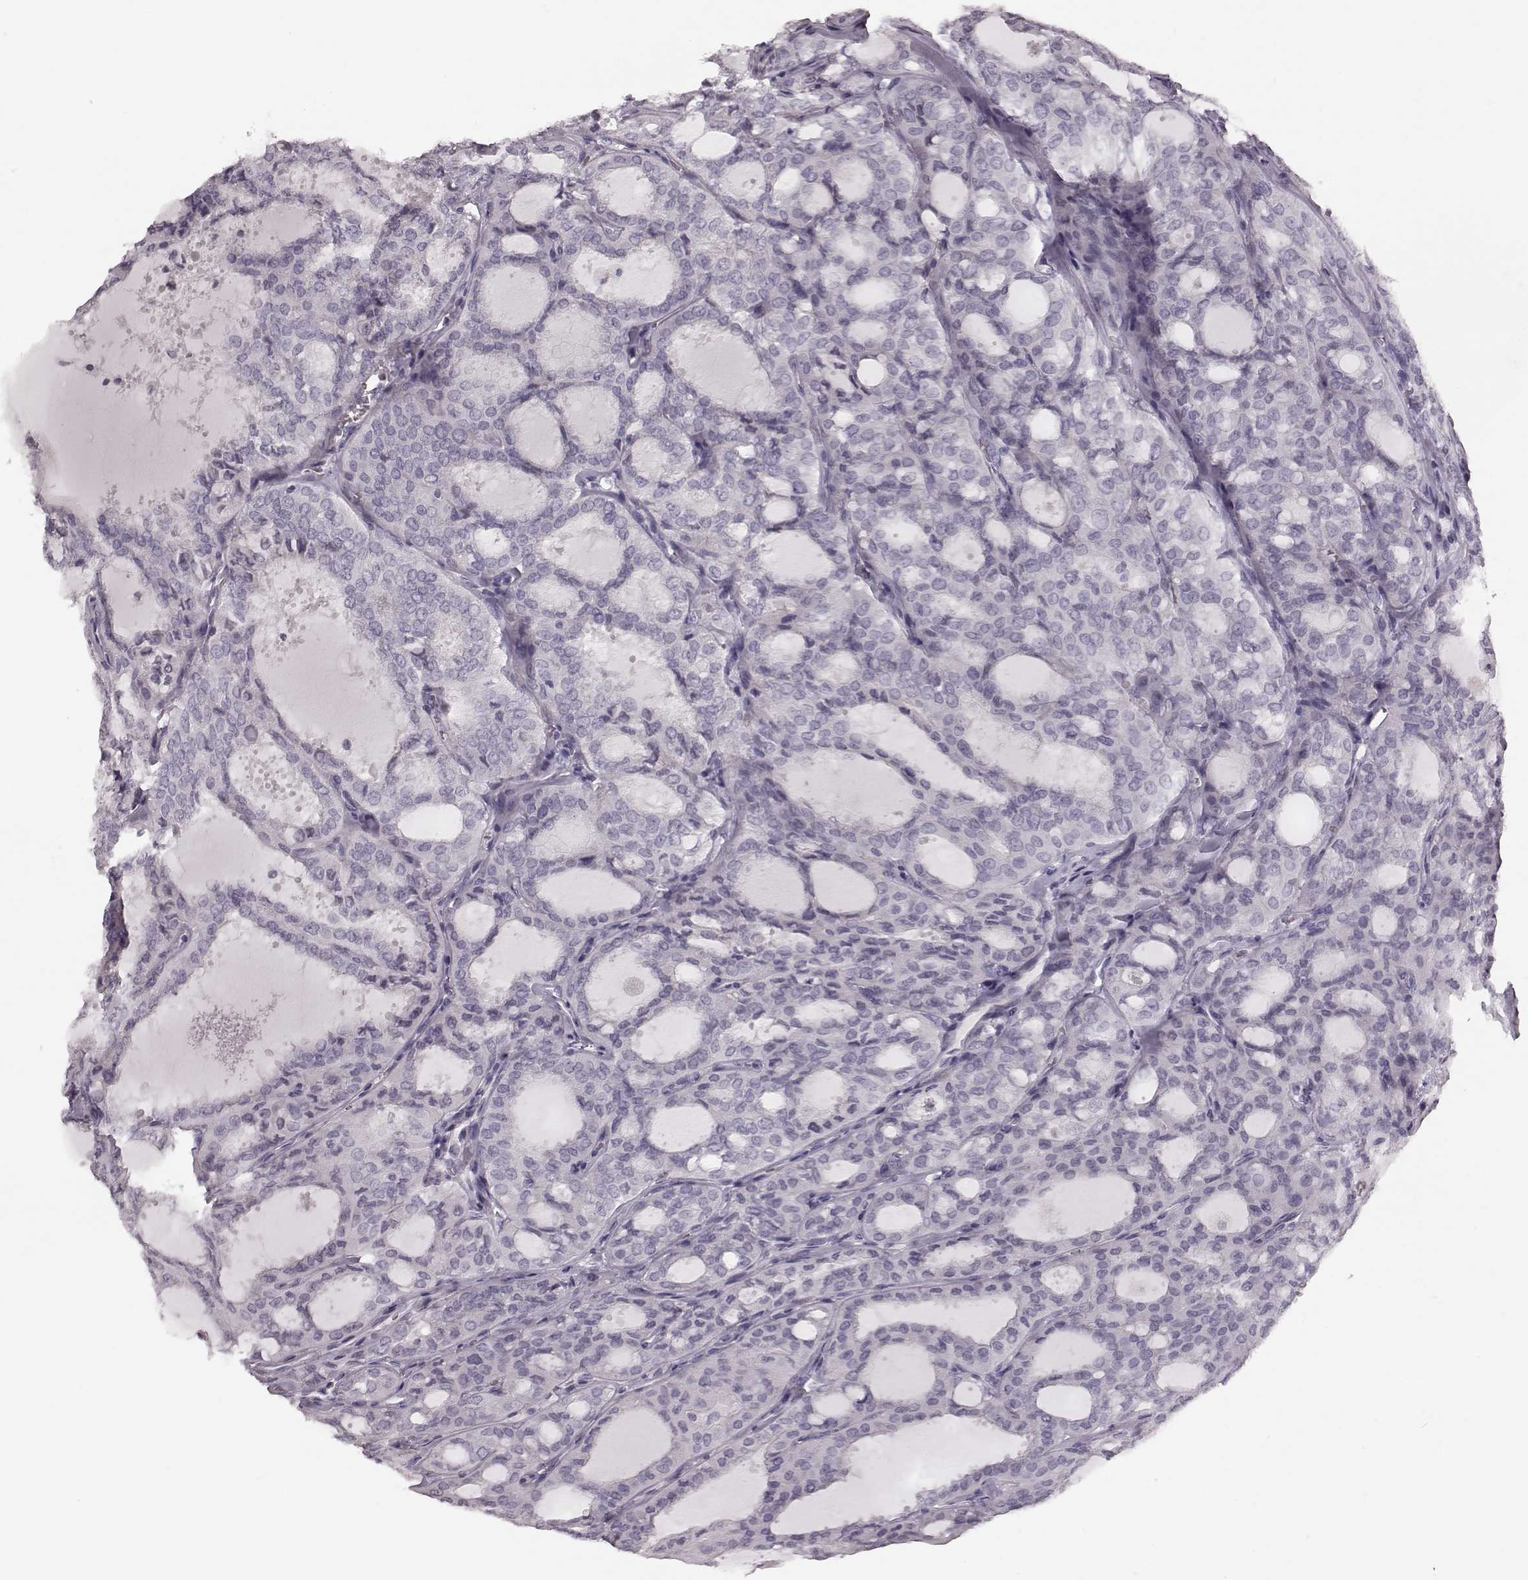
{"staining": {"intensity": "negative", "quantity": "none", "location": "none"}, "tissue": "thyroid cancer", "cell_type": "Tumor cells", "image_type": "cancer", "snomed": [{"axis": "morphology", "description": "Follicular adenoma carcinoma, NOS"}, {"axis": "topography", "description": "Thyroid gland"}], "caption": "Human thyroid cancer stained for a protein using IHC displays no expression in tumor cells.", "gene": "ZNF433", "patient": {"sex": "male", "age": 75}}